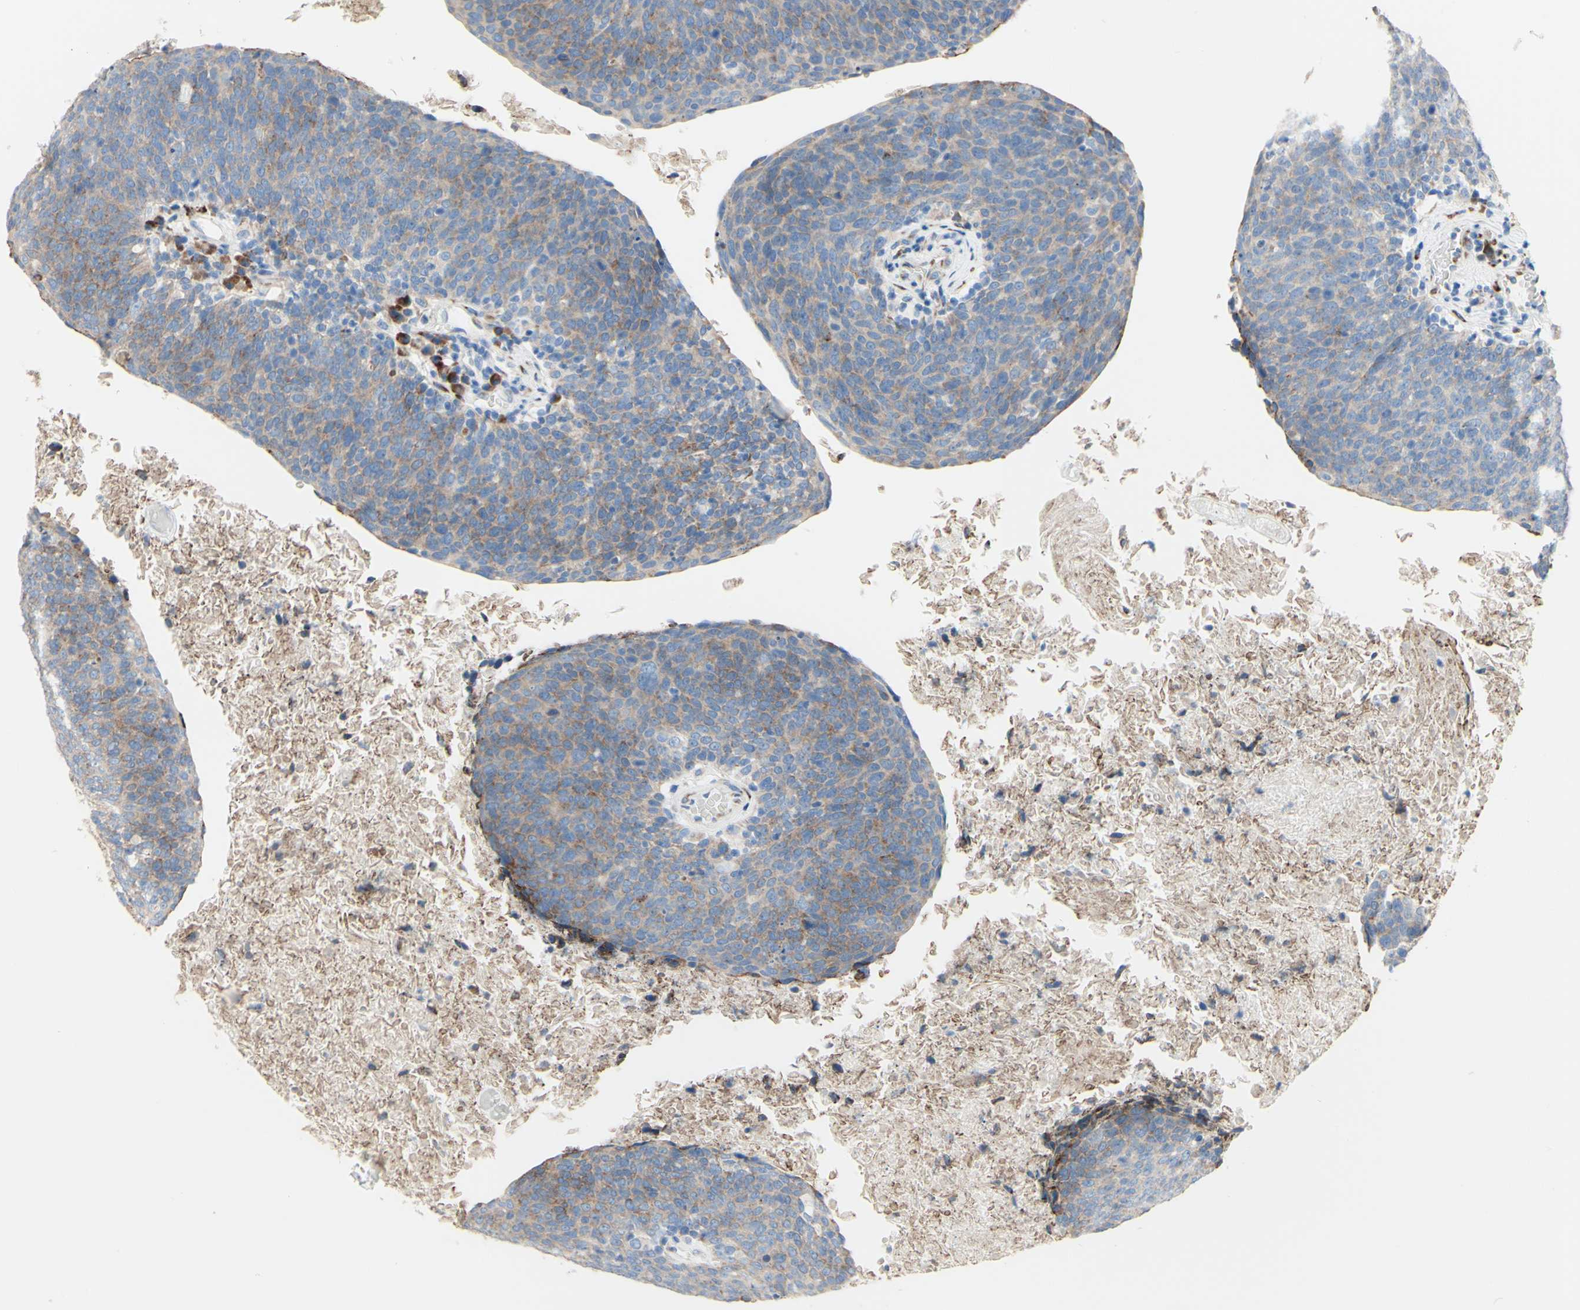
{"staining": {"intensity": "weak", "quantity": ">75%", "location": "cytoplasmic/membranous"}, "tissue": "head and neck cancer", "cell_type": "Tumor cells", "image_type": "cancer", "snomed": [{"axis": "morphology", "description": "Squamous cell carcinoma, NOS"}, {"axis": "morphology", "description": "Squamous cell carcinoma, metastatic, NOS"}, {"axis": "topography", "description": "Lymph node"}, {"axis": "topography", "description": "Head-Neck"}], "caption": "Human head and neck cancer stained with a brown dye displays weak cytoplasmic/membranous positive positivity in approximately >75% of tumor cells.", "gene": "AGPAT5", "patient": {"sex": "male", "age": 62}}